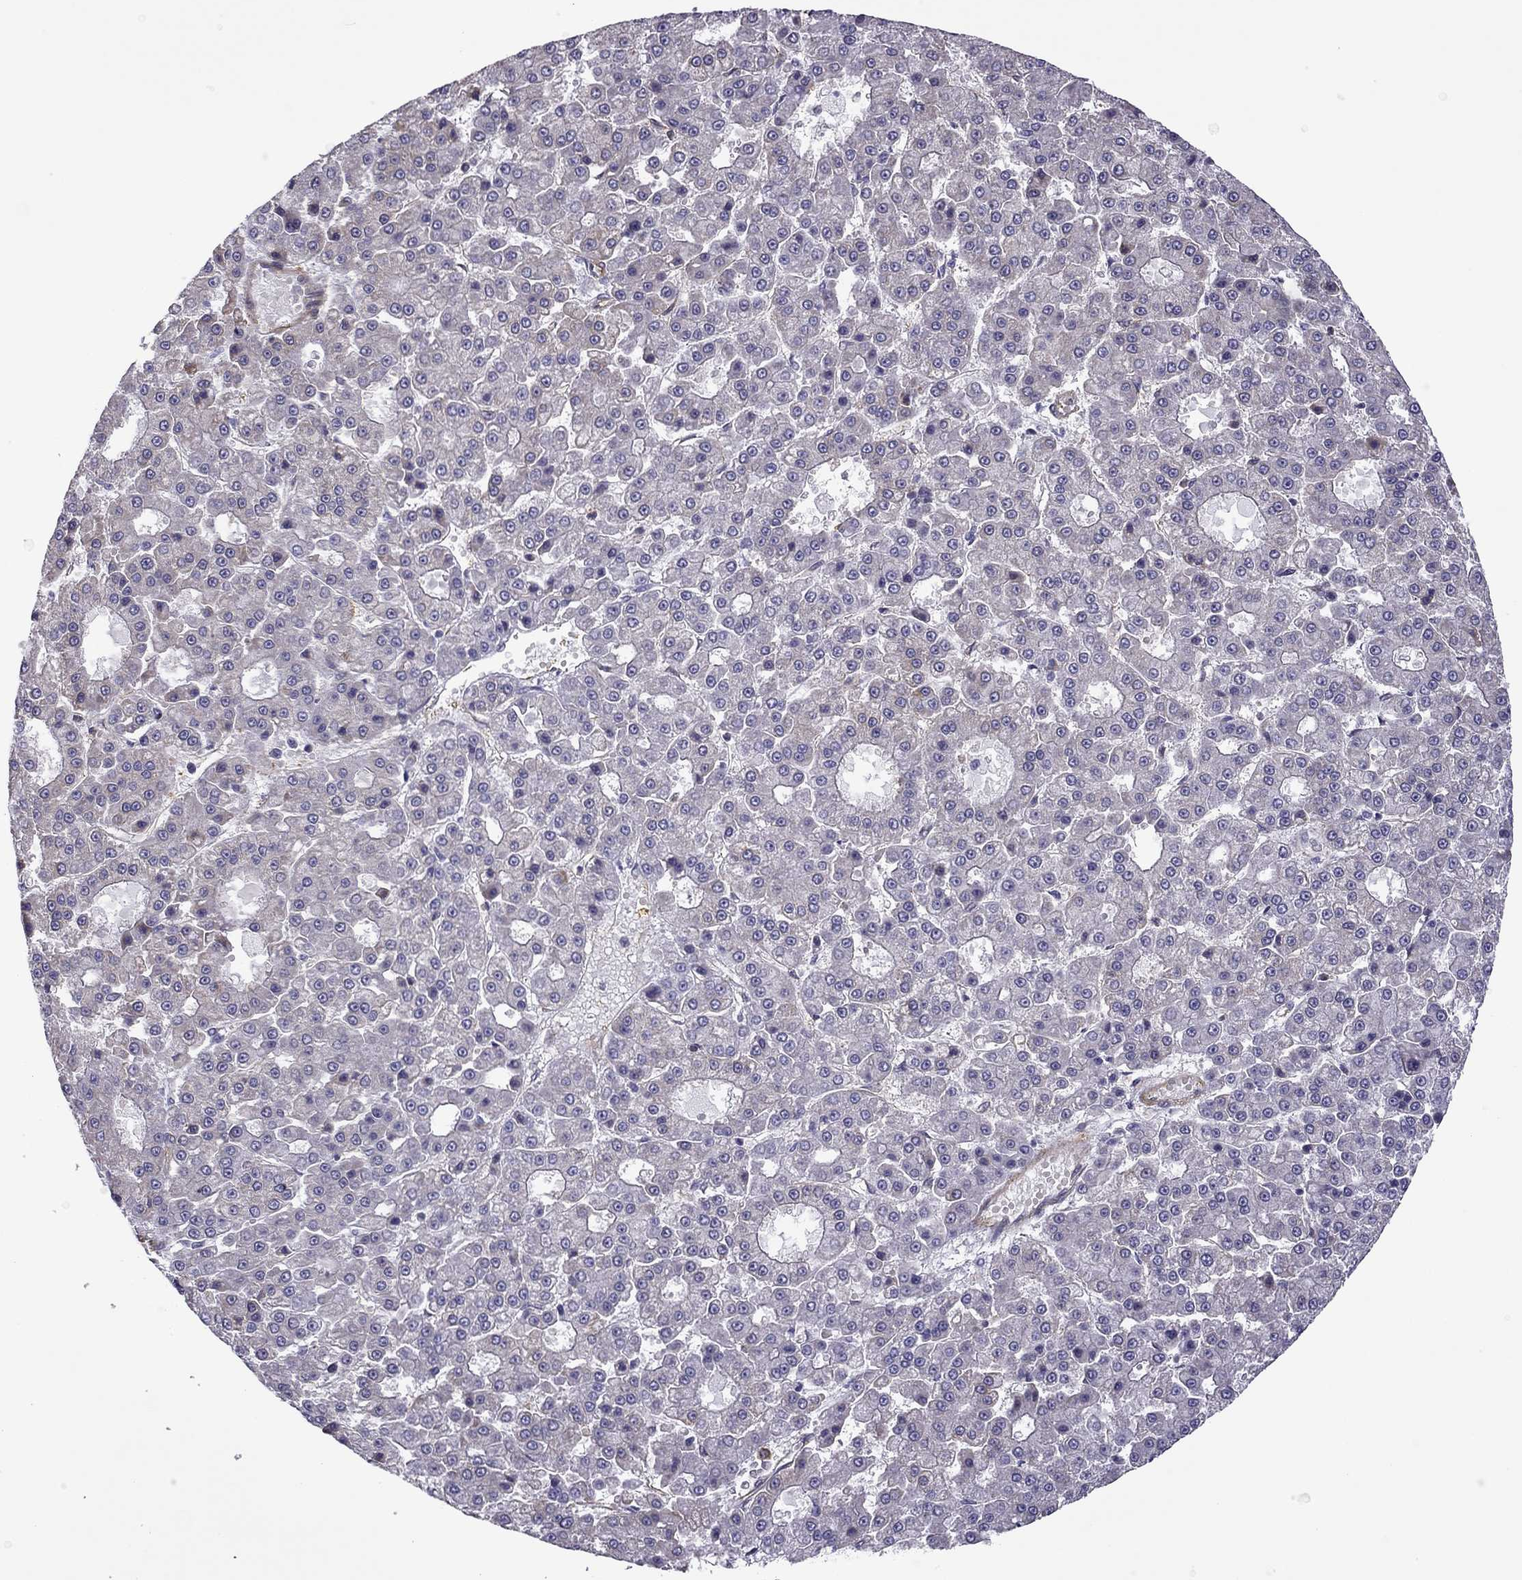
{"staining": {"intensity": "negative", "quantity": "none", "location": "none"}, "tissue": "liver cancer", "cell_type": "Tumor cells", "image_type": "cancer", "snomed": [{"axis": "morphology", "description": "Carcinoma, Hepatocellular, NOS"}, {"axis": "topography", "description": "Liver"}], "caption": "This is an immunohistochemistry micrograph of liver cancer (hepatocellular carcinoma). There is no staining in tumor cells.", "gene": "MAP4", "patient": {"sex": "male", "age": 70}}